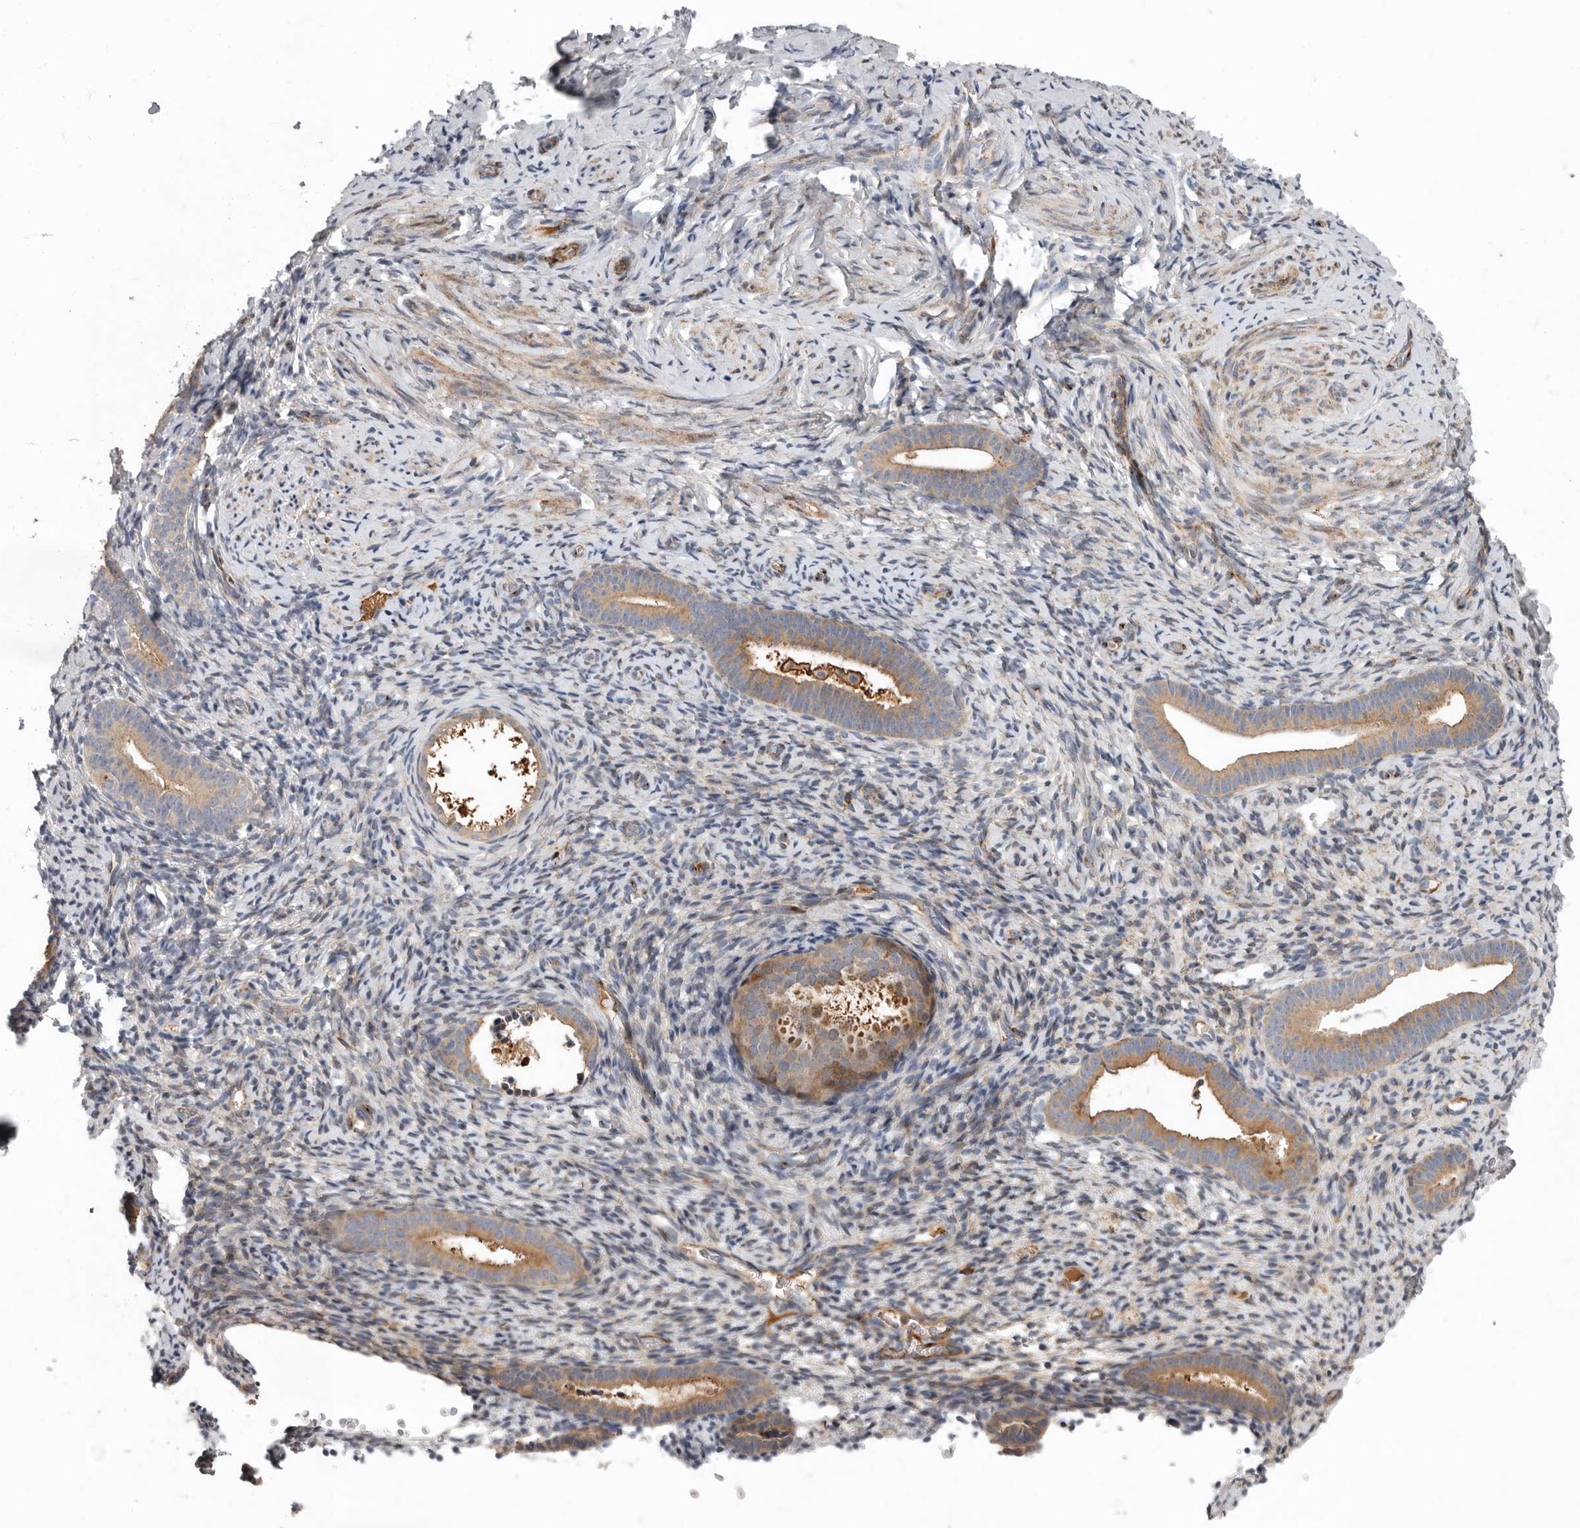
{"staining": {"intensity": "negative", "quantity": "none", "location": "none"}, "tissue": "endometrium", "cell_type": "Cells in endometrial stroma", "image_type": "normal", "snomed": [{"axis": "morphology", "description": "Normal tissue, NOS"}, {"axis": "topography", "description": "Endometrium"}], "caption": "Immunohistochemical staining of benign endometrium reveals no significant expression in cells in endometrial stroma. The staining is performed using DAB (3,3'-diaminobenzidine) brown chromogen with nuclei counter-stained in using hematoxylin.", "gene": "ATXN3L", "patient": {"sex": "female", "age": 51}}